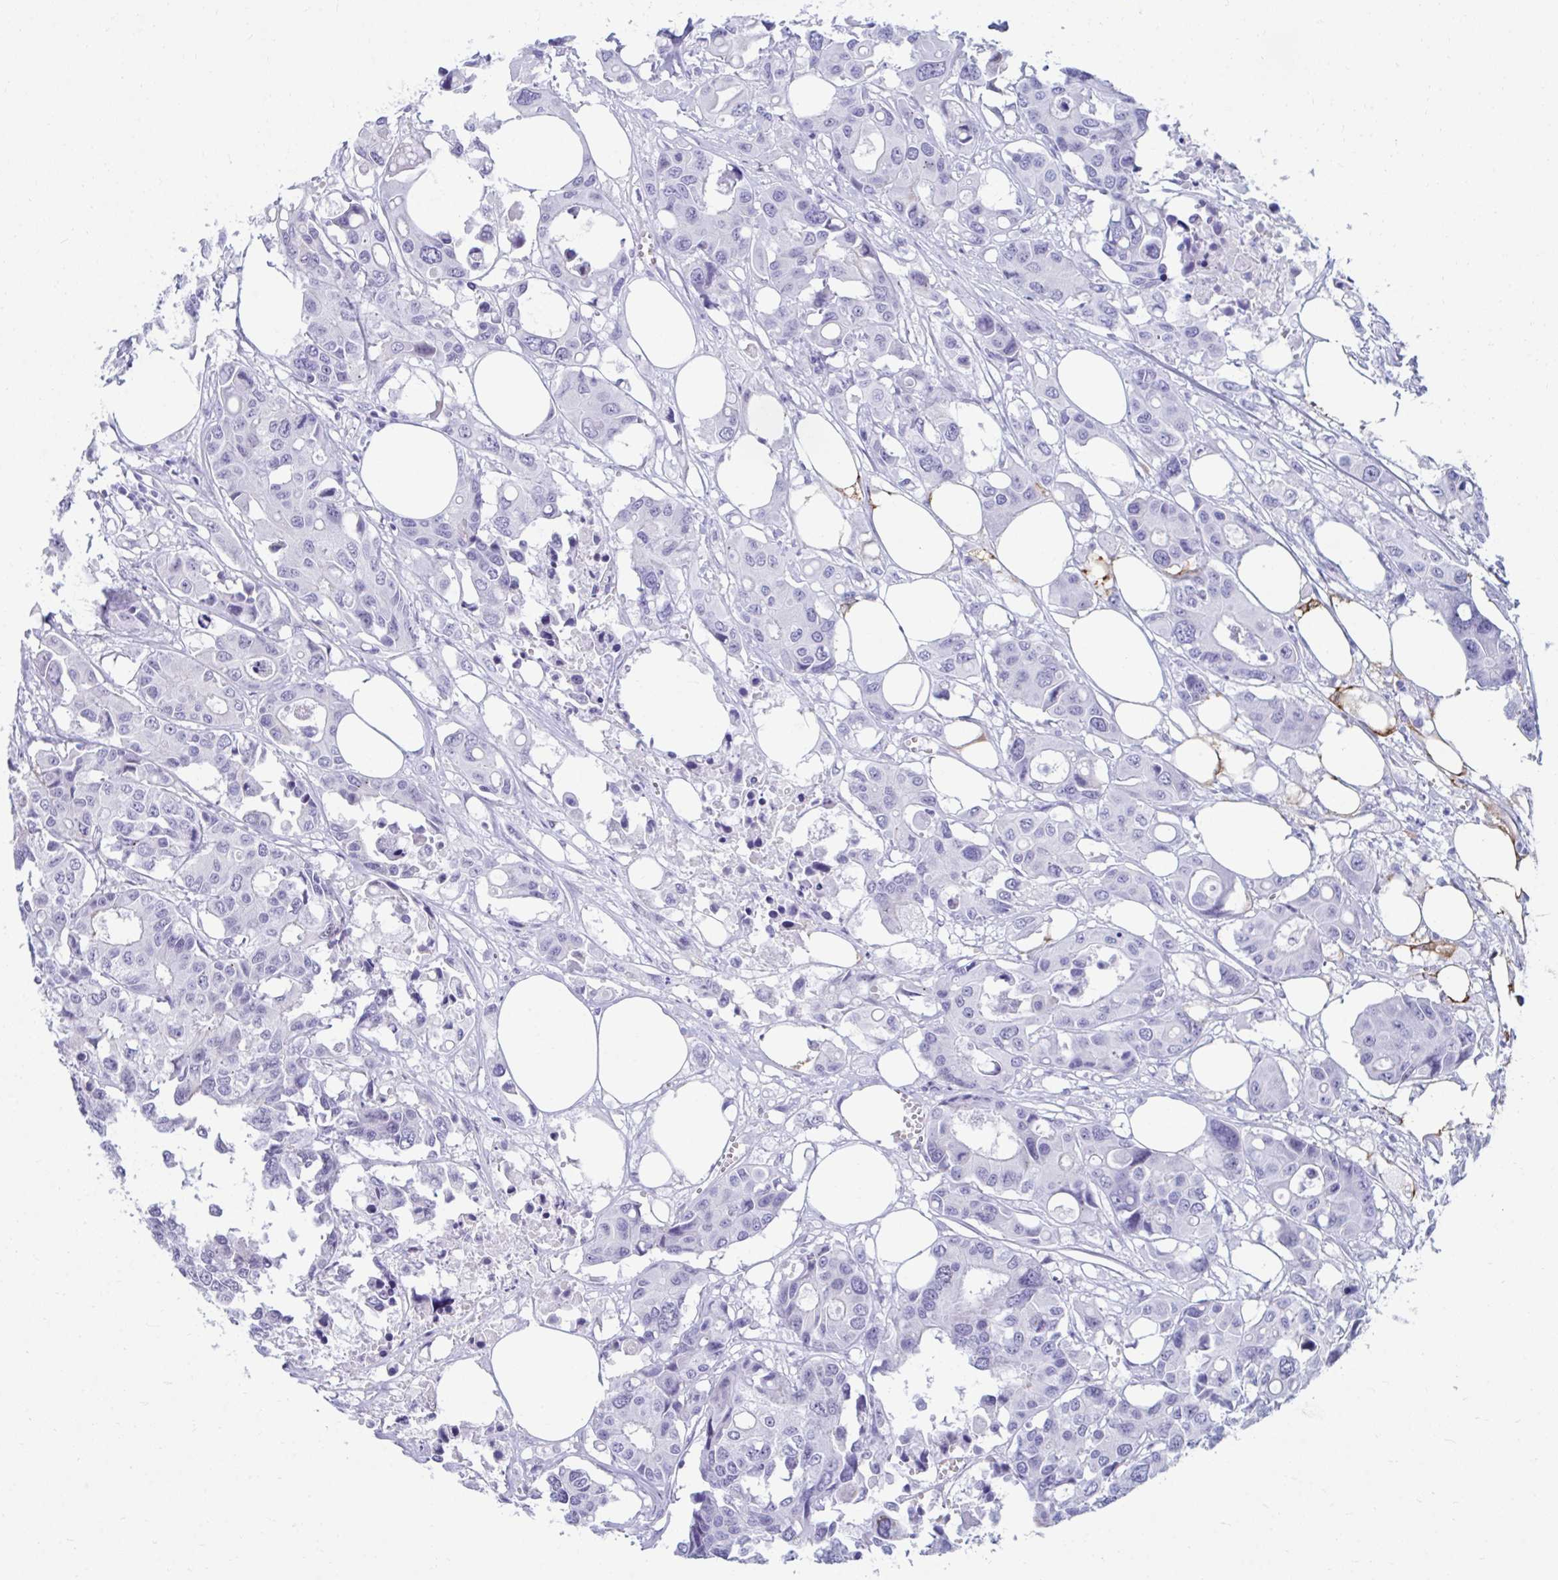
{"staining": {"intensity": "negative", "quantity": "none", "location": "none"}, "tissue": "colorectal cancer", "cell_type": "Tumor cells", "image_type": "cancer", "snomed": [{"axis": "morphology", "description": "Adenocarcinoma, NOS"}, {"axis": "topography", "description": "Colon"}], "caption": "Immunohistochemistry (IHC) histopathology image of human colorectal cancer (adenocarcinoma) stained for a protein (brown), which exhibits no expression in tumor cells. The staining is performed using DAB brown chromogen with nuclei counter-stained in using hematoxylin.", "gene": "UBL3", "patient": {"sex": "male", "age": 77}}